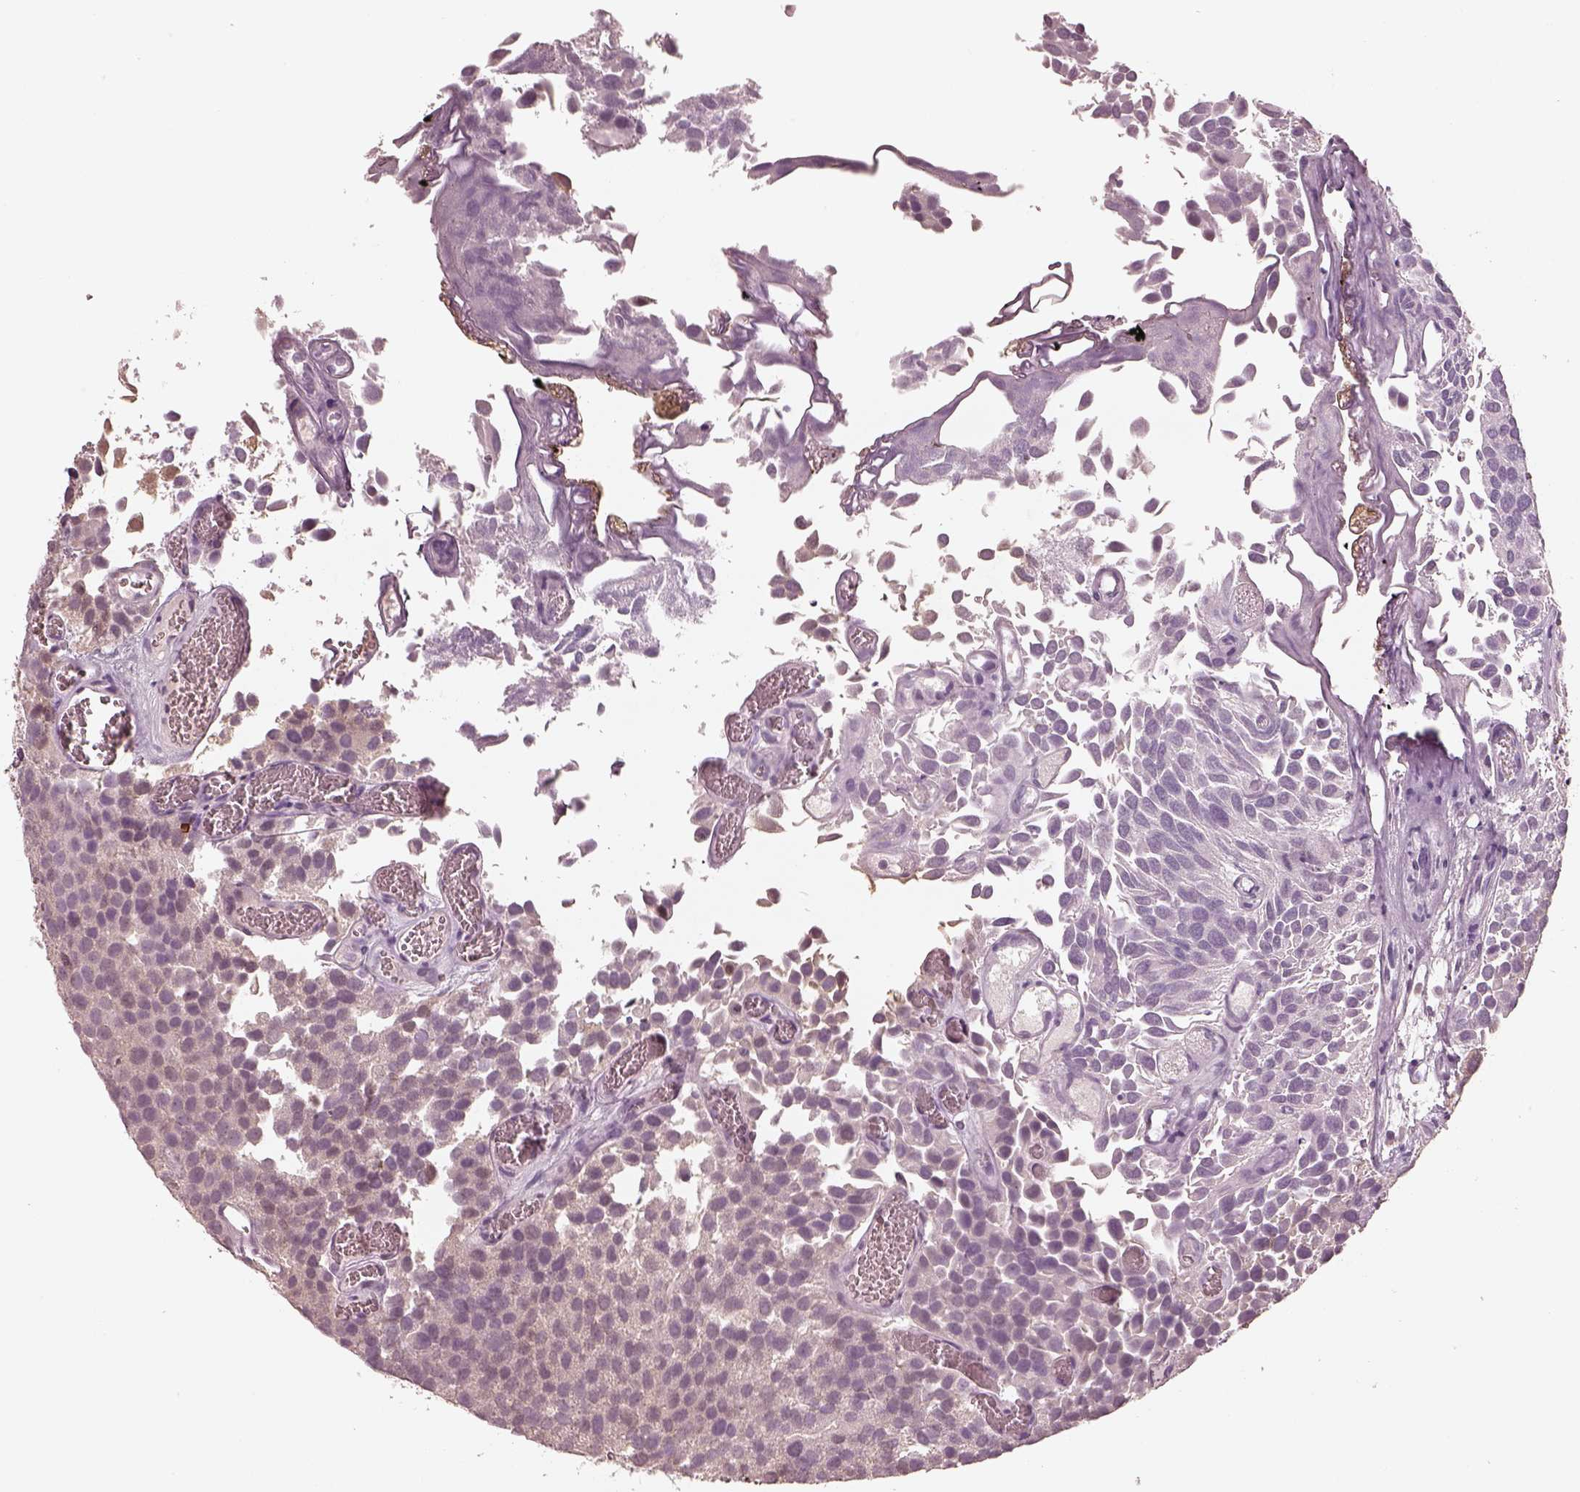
{"staining": {"intensity": "negative", "quantity": "none", "location": "none"}, "tissue": "urothelial cancer", "cell_type": "Tumor cells", "image_type": "cancer", "snomed": [{"axis": "morphology", "description": "Urothelial carcinoma, Low grade"}, {"axis": "topography", "description": "Urinary bladder"}], "caption": "Urothelial cancer was stained to show a protein in brown. There is no significant expression in tumor cells.", "gene": "EGR4", "patient": {"sex": "female", "age": 69}}